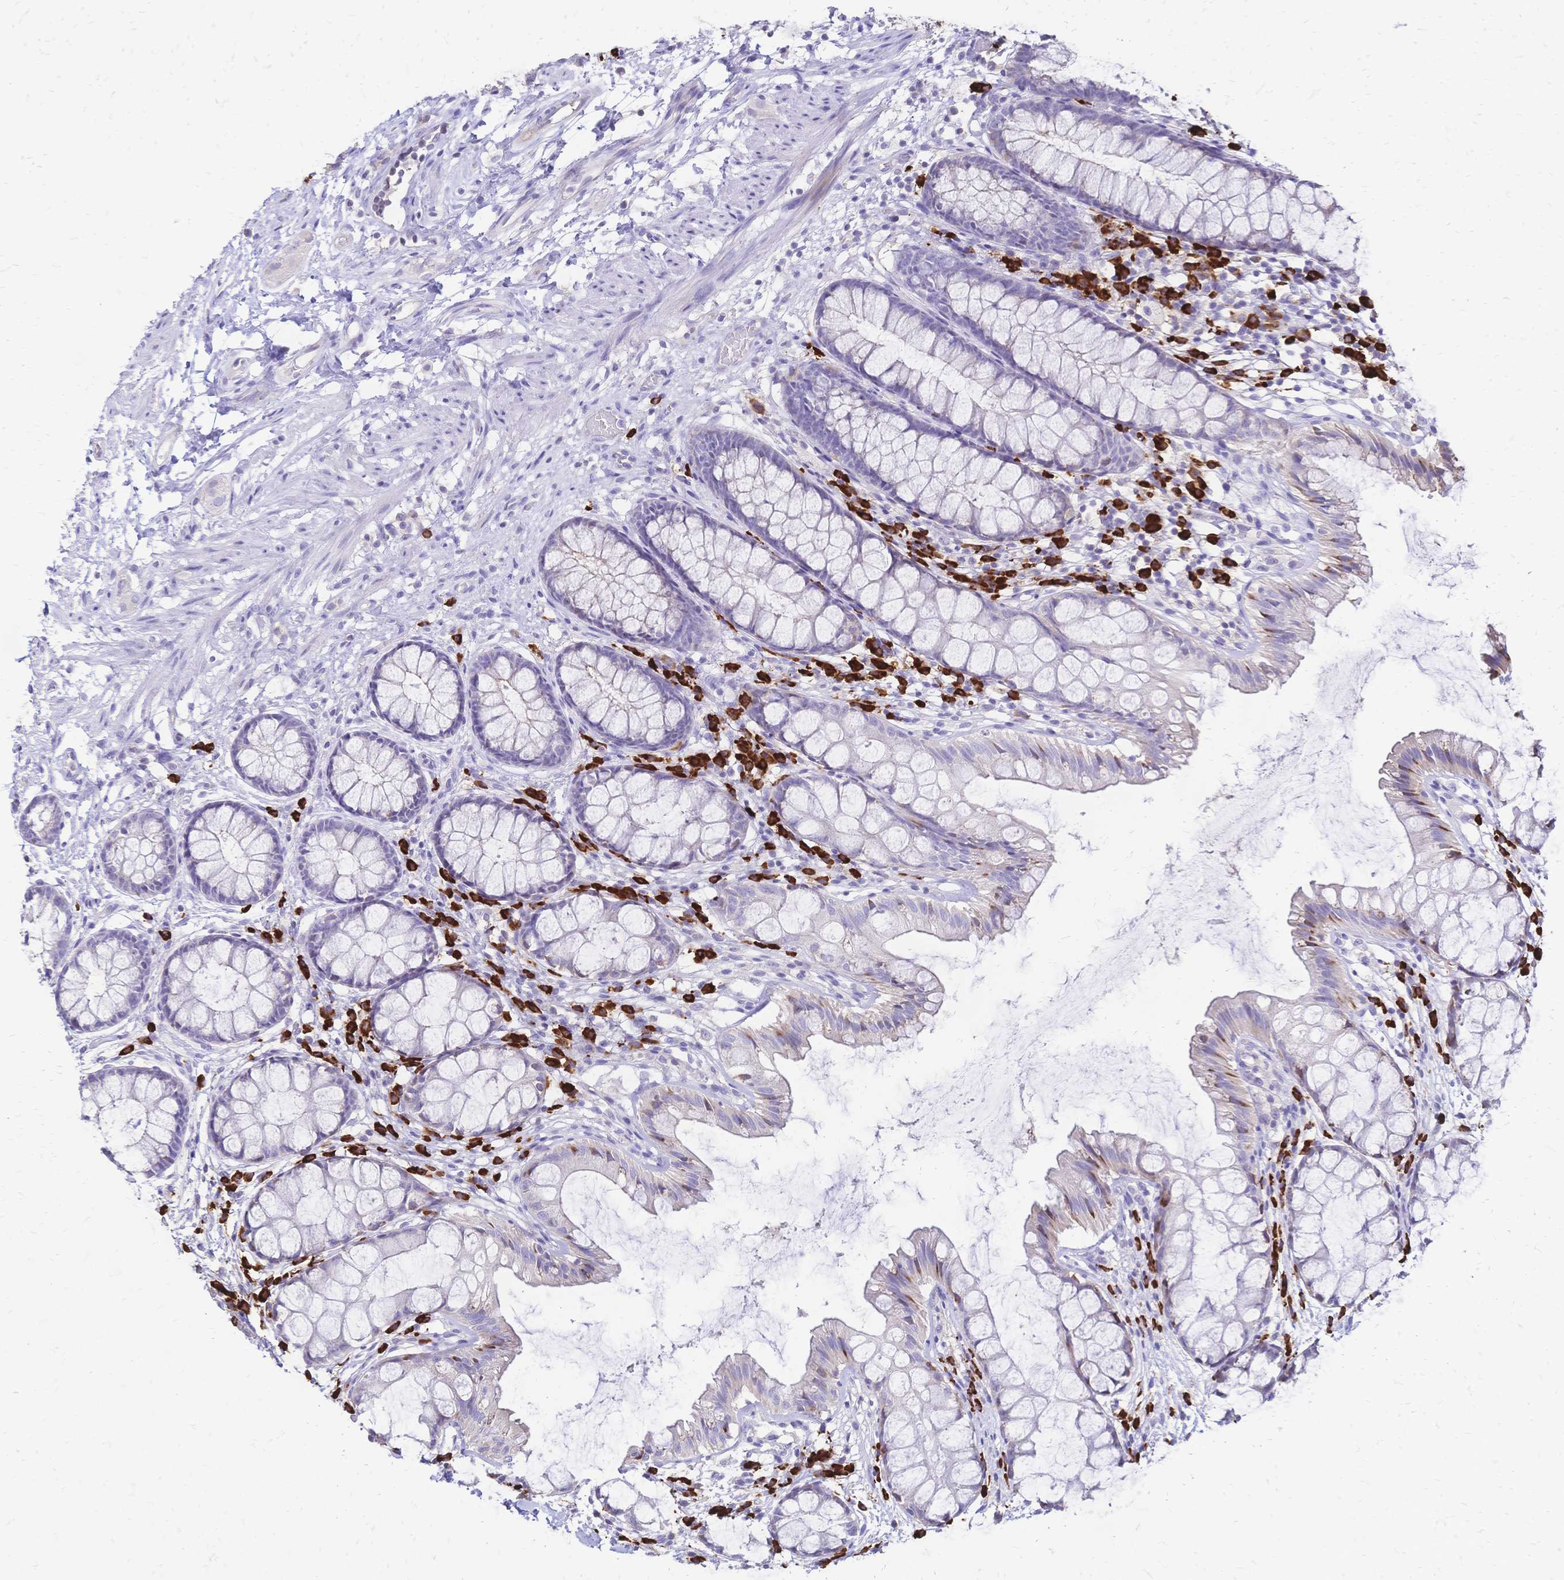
{"staining": {"intensity": "negative", "quantity": "none", "location": "none"}, "tissue": "rectum", "cell_type": "Glandular cells", "image_type": "normal", "snomed": [{"axis": "morphology", "description": "Normal tissue, NOS"}, {"axis": "topography", "description": "Rectum"}], "caption": "DAB (3,3'-diaminobenzidine) immunohistochemical staining of normal rectum demonstrates no significant staining in glandular cells.", "gene": "IL2RA", "patient": {"sex": "female", "age": 62}}